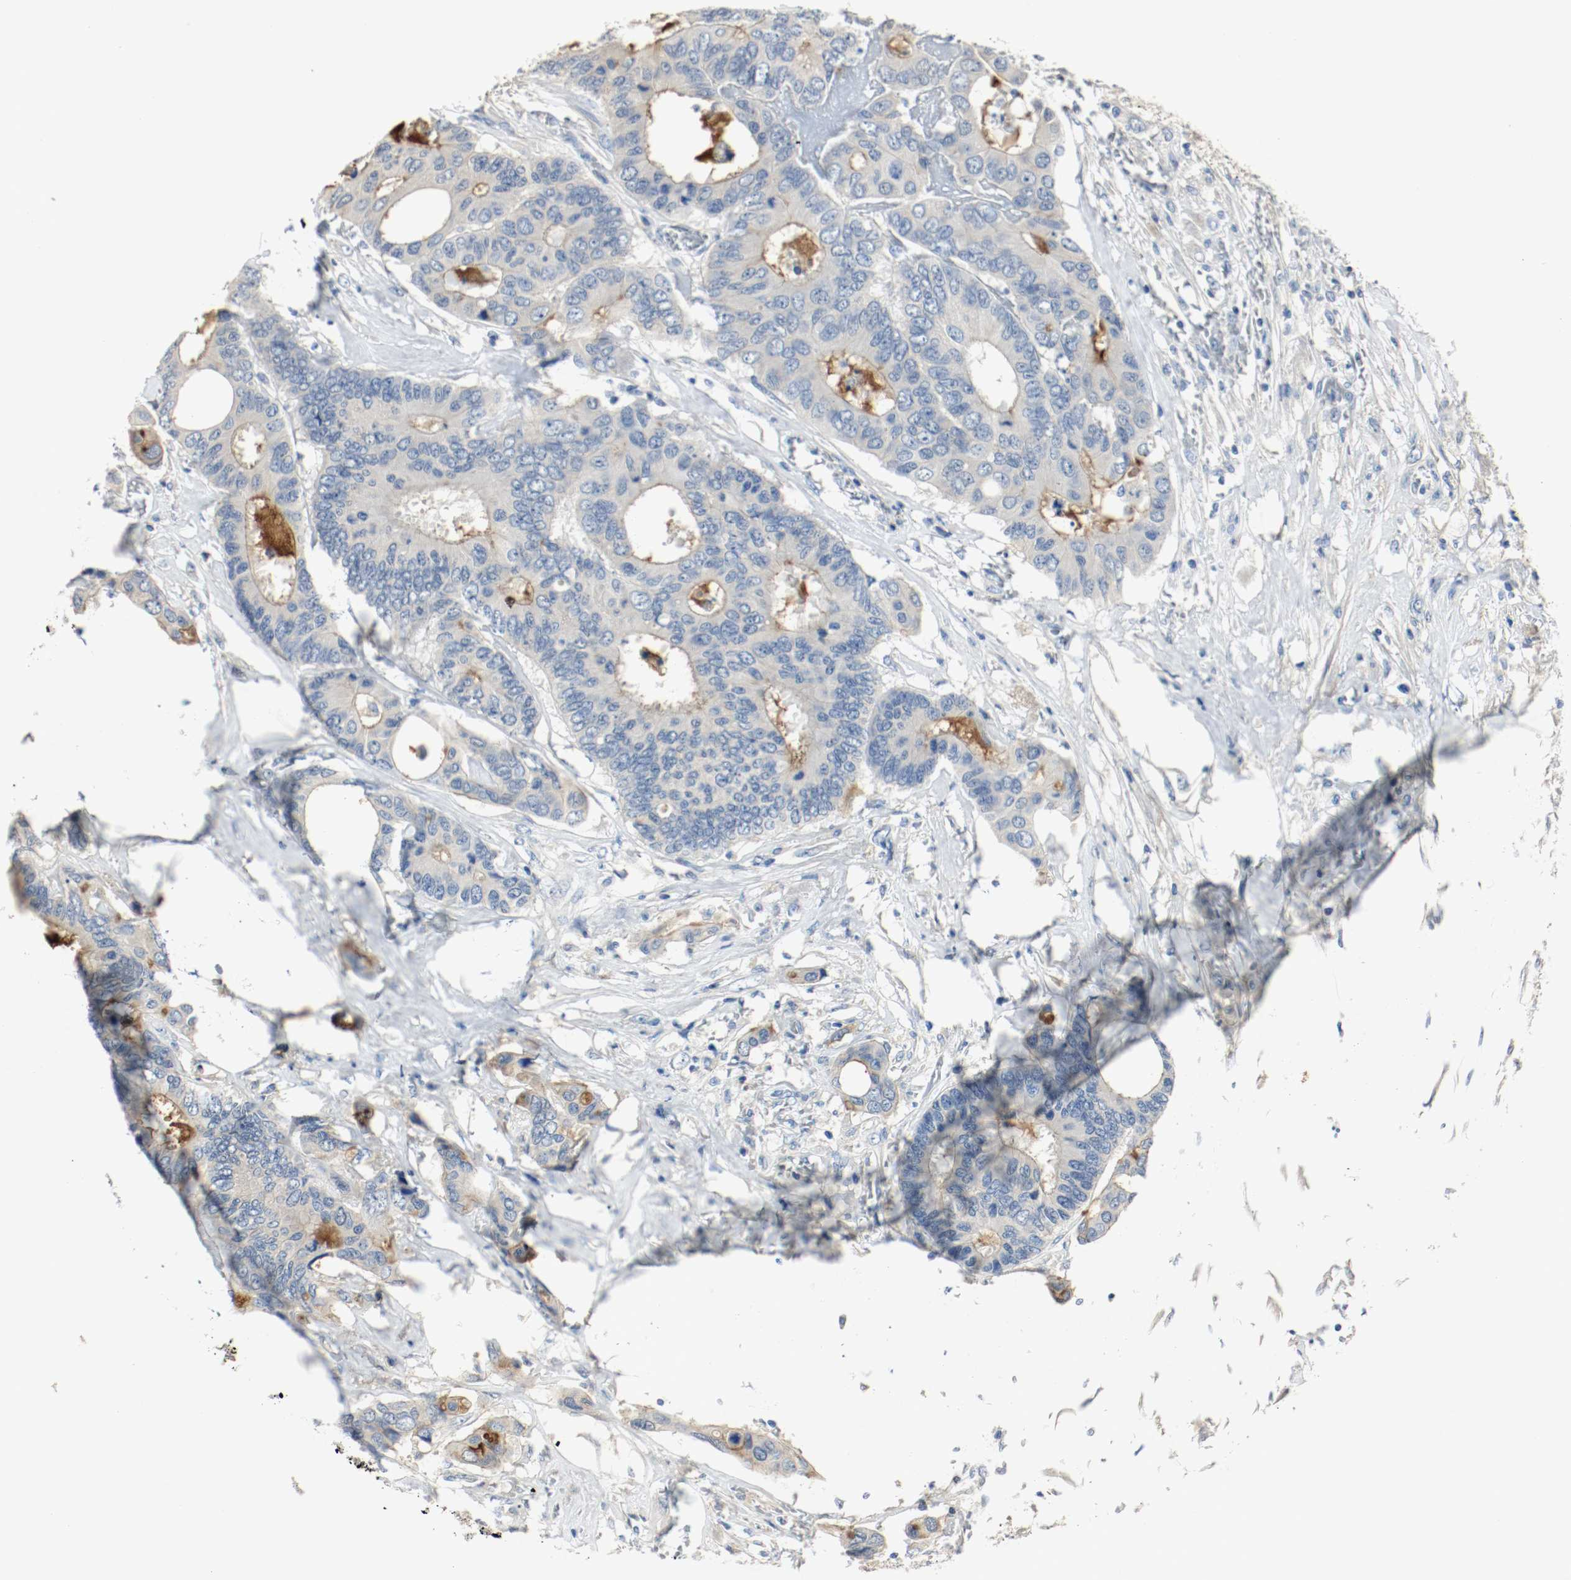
{"staining": {"intensity": "negative", "quantity": "none", "location": "none"}, "tissue": "colorectal cancer", "cell_type": "Tumor cells", "image_type": "cancer", "snomed": [{"axis": "morphology", "description": "Adenocarcinoma, NOS"}, {"axis": "topography", "description": "Rectum"}], "caption": "IHC image of colorectal cancer (adenocarcinoma) stained for a protein (brown), which exhibits no positivity in tumor cells.", "gene": "MELTF", "patient": {"sex": "male", "age": 55}}